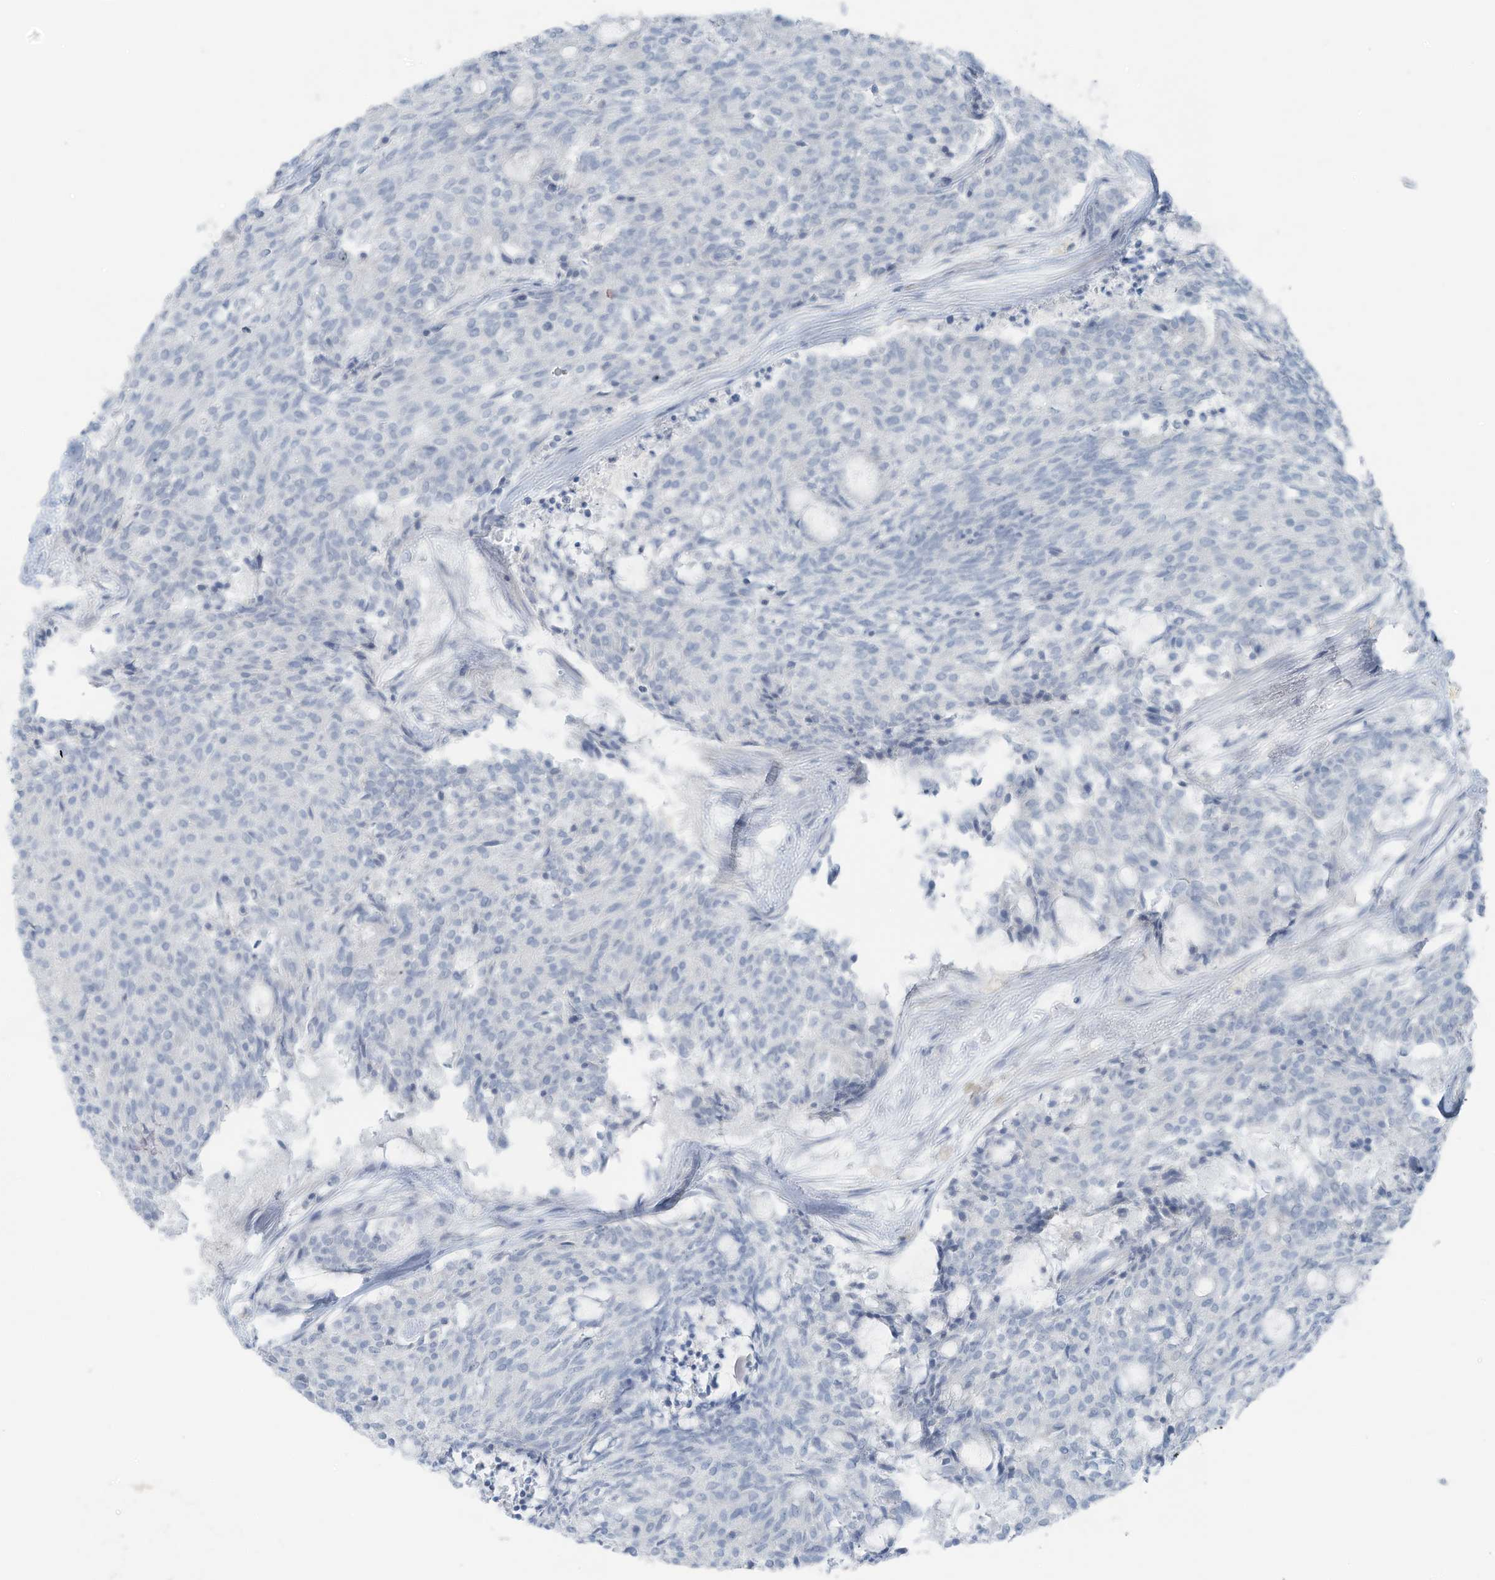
{"staining": {"intensity": "negative", "quantity": "none", "location": "none"}, "tissue": "carcinoid", "cell_type": "Tumor cells", "image_type": "cancer", "snomed": [{"axis": "morphology", "description": "Carcinoid, malignant, NOS"}, {"axis": "topography", "description": "Pancreas"}], "caption": "There is no significant expression in tumor cells of carcinoid. The staining was performed using DAB (3,3'-diaminobenzidine) to visualize the protein expression in brown, while the nuclei were stained in blue with hematoxylin (Magnification: 20x).", "gene": "SLC25A43", "patient": {"sex": "female", "age": 54}}